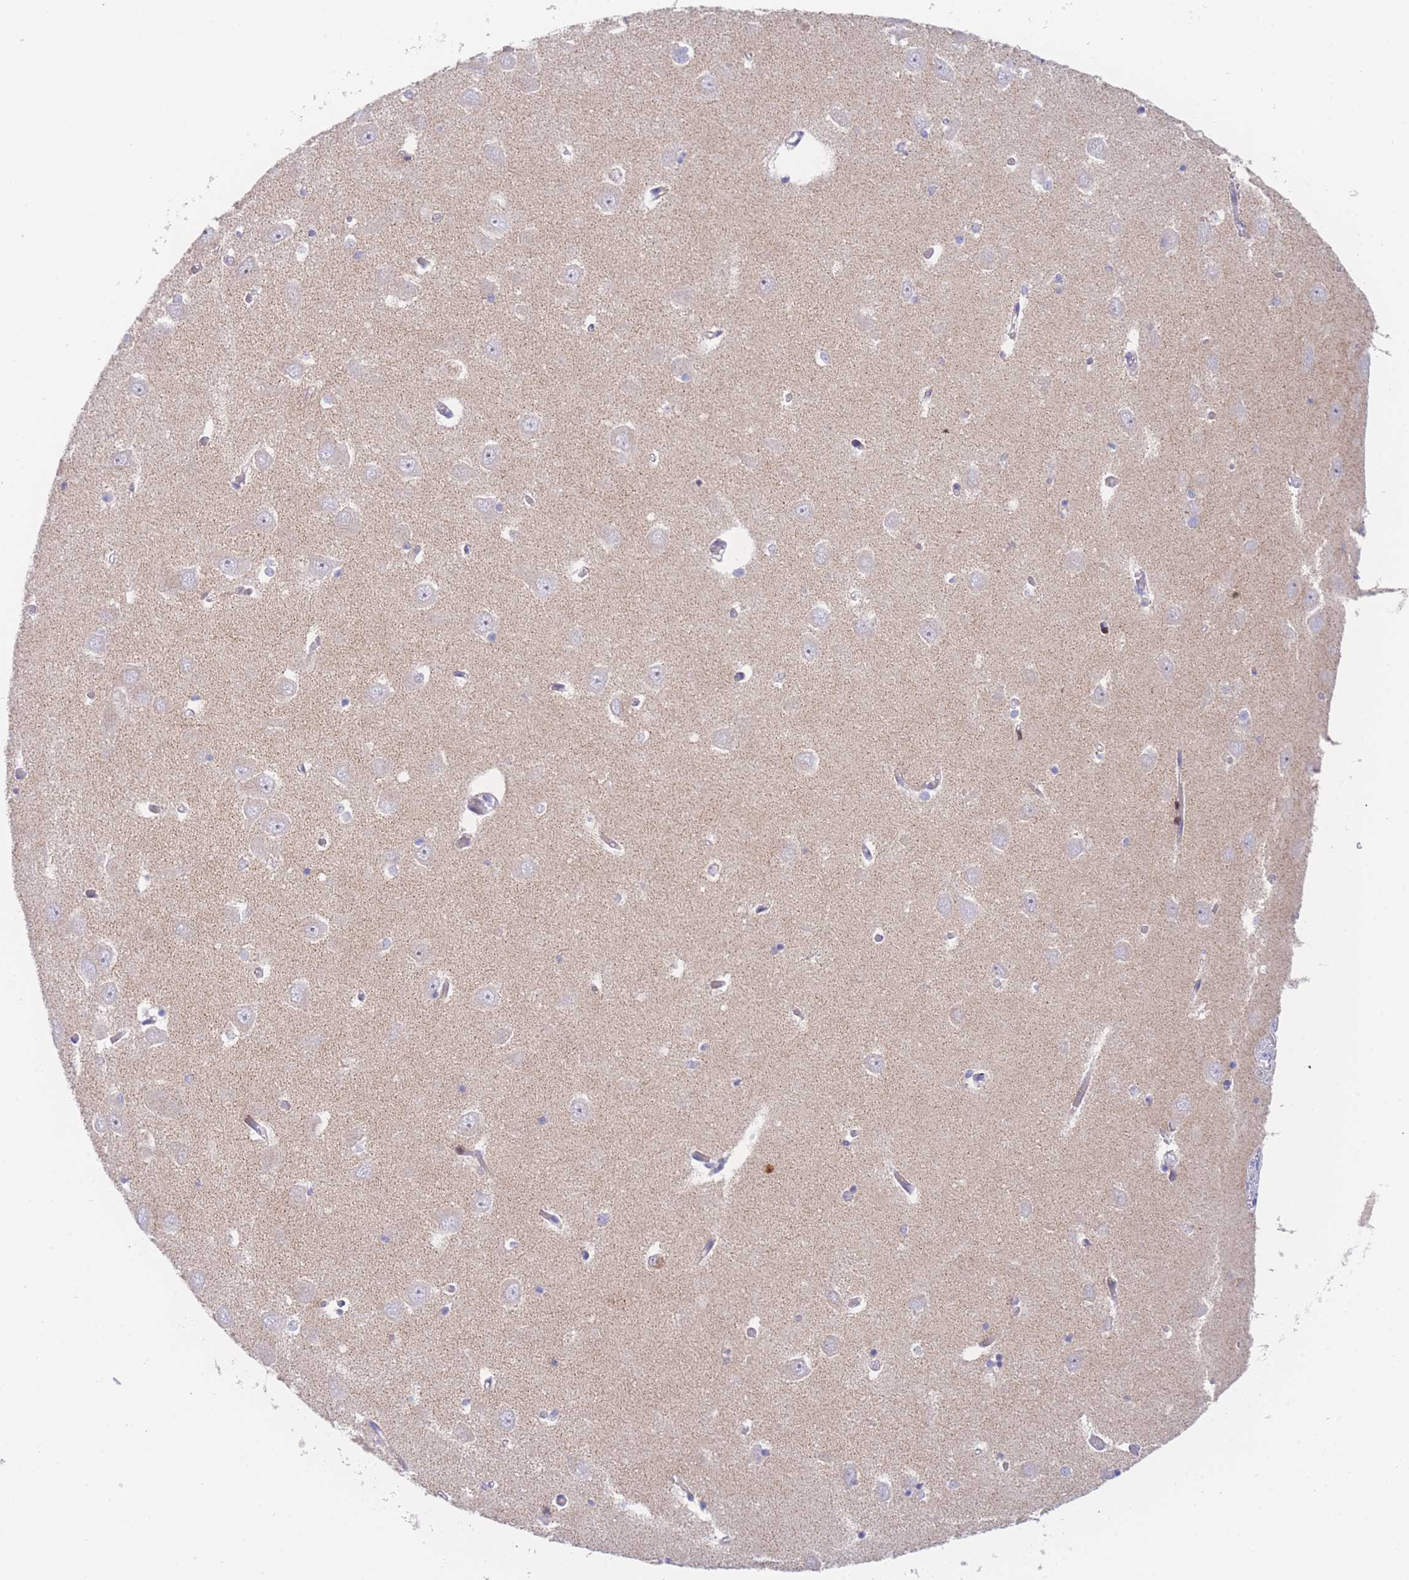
{"staining": {"intensity": "negative", "quantity": "none", "location": "none"}, "tissue": "hippocampus", "cell_type": "Glial cells", "image_type": "normal", "snomed": [{"axis": "morphology", "description": "Normal tissue, NOS"}, {"axis": "topography", "description": "Hippocampus"}], "caption": "High power microscopy photomicrograph of an IHC photomicrograph of unremarkable hippocampus, revealing no significant expression in glial cells. (Brightfield microscopy of DAB (3,3'-diaminobenzidine) immunohistochemistry at high magnification).", "gene": "GPAM", "patient": {"sex": "male", "age": 70}}